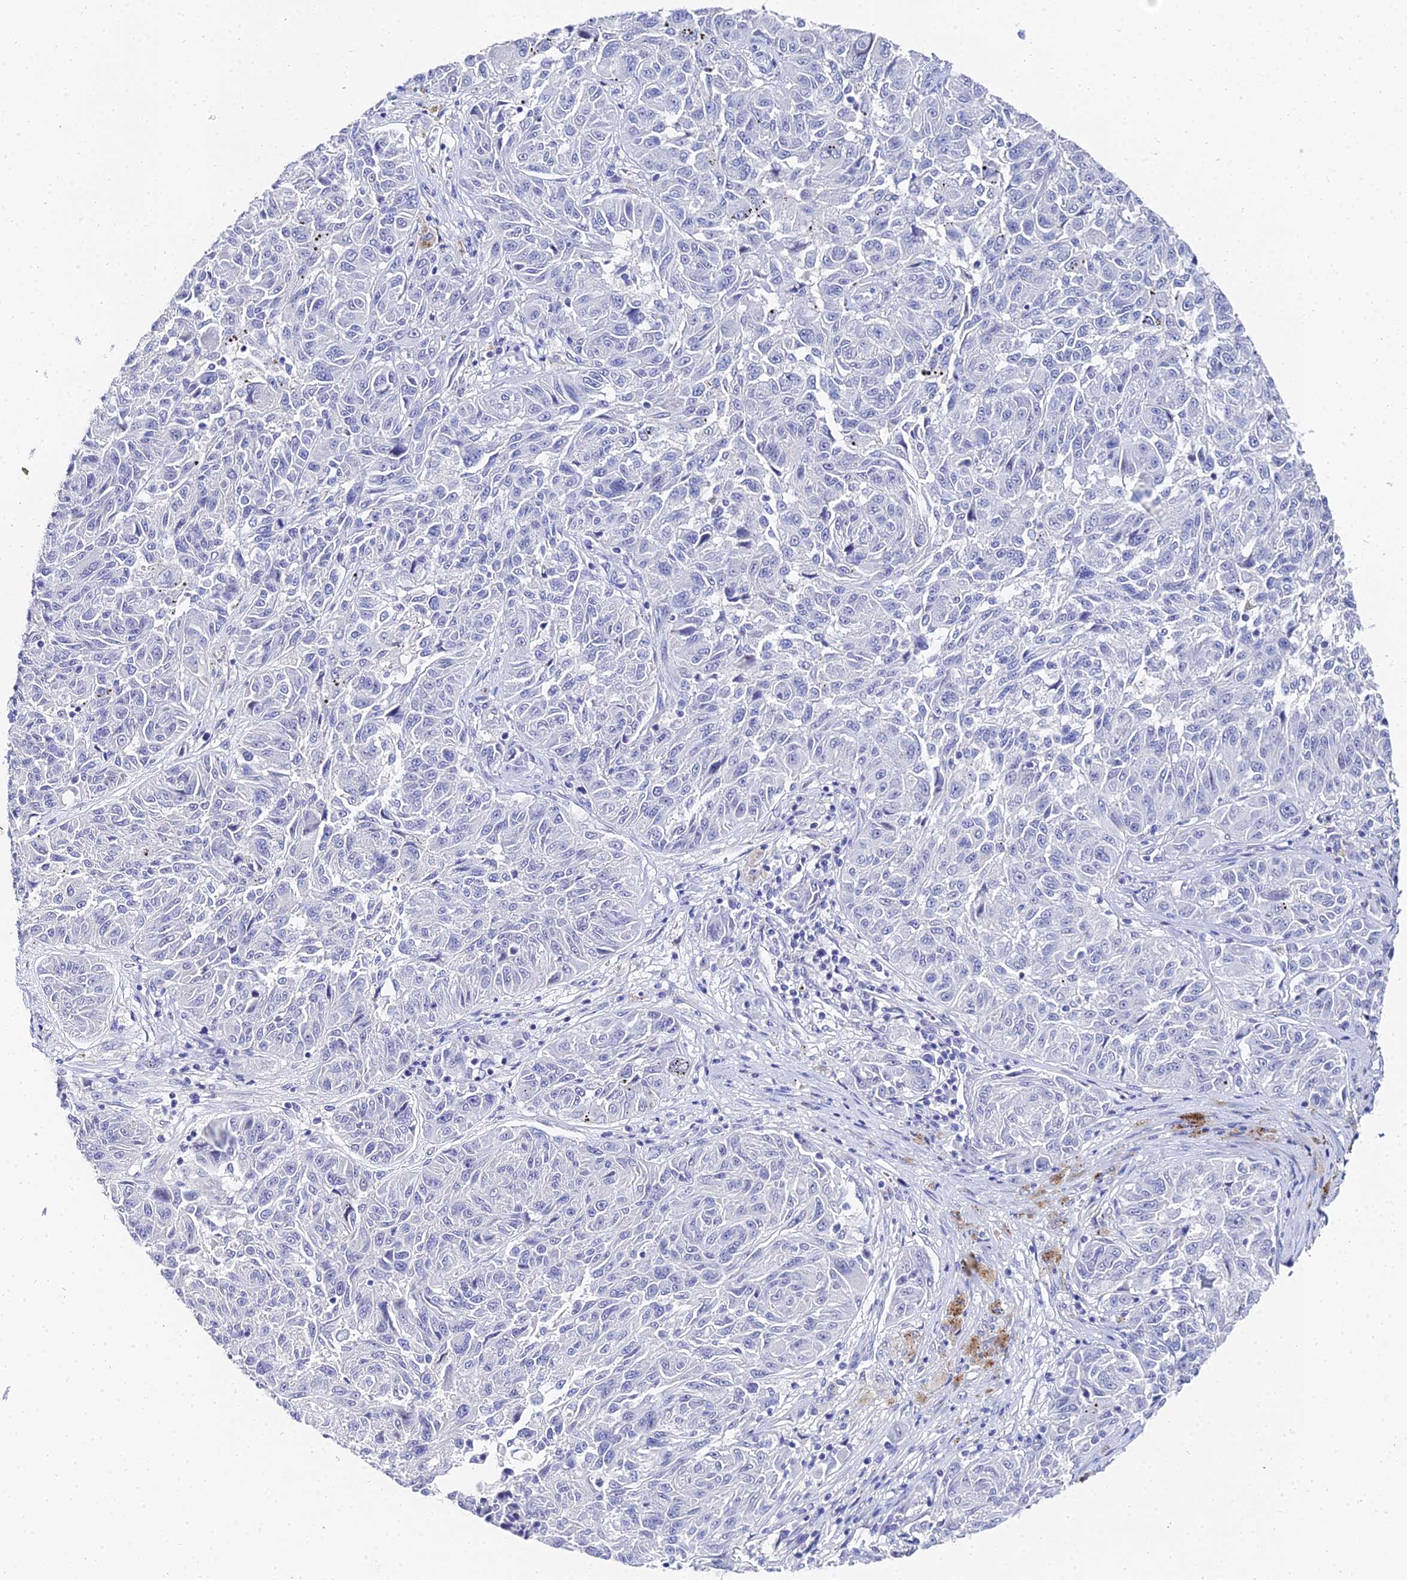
{"staining": {"intensity": "negative", "quantity": "none", "location": "none"}, "tissue": "melanoma", "cell_type": "Tumor cells", "image_type": "cancer", "snomed": [{"axis": "morphology", "description": "Malignant melanoma, NOS"}, {"axis": "topography", "description": "Skin"}], "caption": "A high-resolution image shows immunohistochemistry (IHC) staining of melanoma, which shows no significant staining in tumor cells.", "gene": "KRT17", "patient": {"sex": "male", "age": 53}}